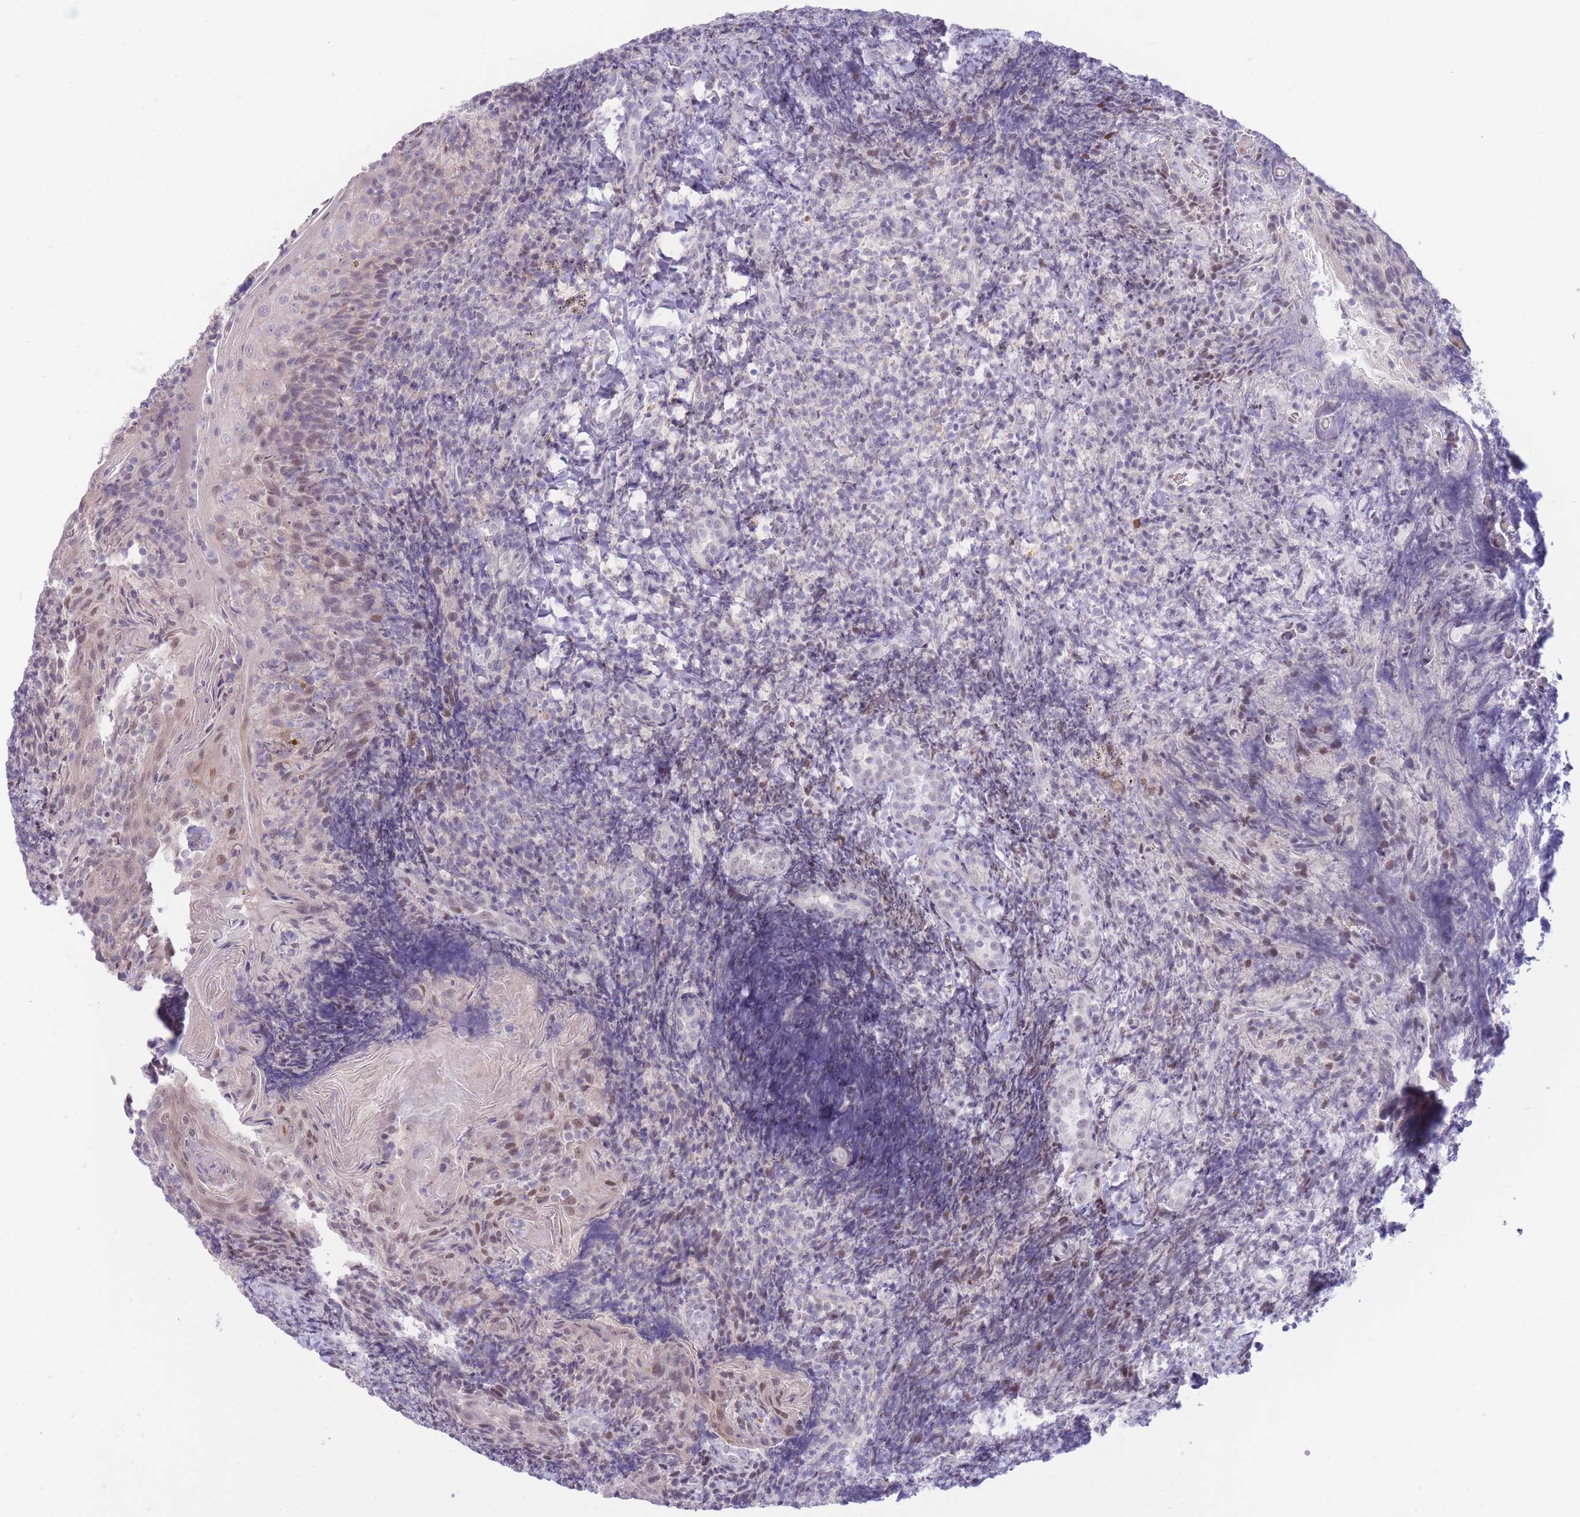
{"staining": {"intensity": "negative", "quantity": "none", "location": "none"}, "tissue": "tonsil", "cell_type": "Germinal center cells", "image_type": "normal", "snomed": [{"axis": "morphology", "description": "Normal tissue, NOS"}, {"axis": "topography", "description": "Tonsil"}], "caption": "Germinal center cells show no significant protein positivity in benign tonsil. Brightfield microscopy of immunohistochemistry stained with DAB (3,3'-diaminobenzidine) (brown) and hematoxylin (blue), captured at high magnification.", "gene": "FBXO46", "patient": {"sex": "female", "age": 10}}